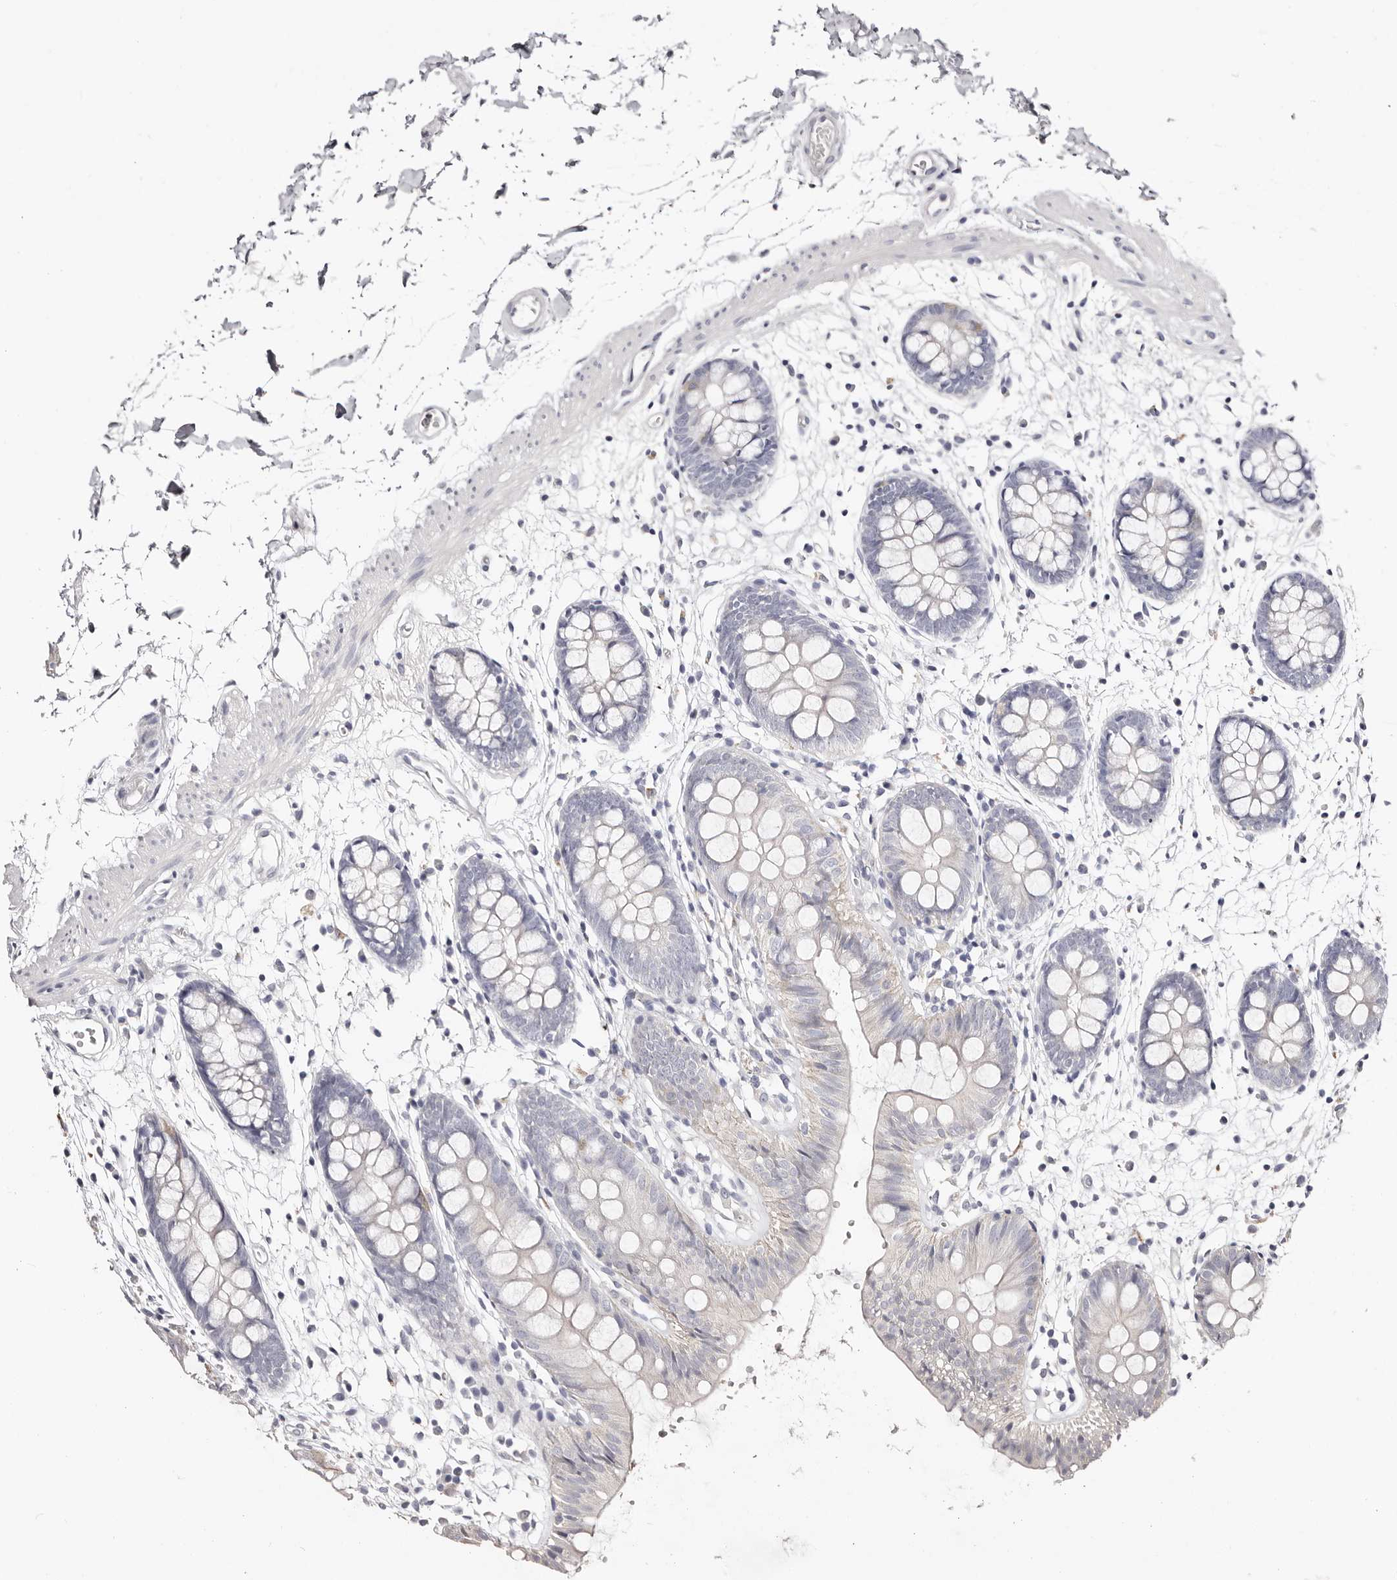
{"staining": {"intensity": "negative", "quantity": "none", "location": "none"}, "tissue": "colon", "cell_type": "Endothelial cells", "image_type": "normal", "snomed": [{"axis": "morphology", "description": "Normal tissue, NOS"}, {"axis": "topography", "description": "Colon"}], "caption": "Normal colon was stained to show a protein in brown. There is no significant staining in endothelial cells. The staining was performed using DAB to visualize the protein expression in brown, while the nuclei were stained in blue with hematoxylin (Magnification: 20x).", "gene": "AKNAD1", "patient": {"sex": "male", "age": 56}}